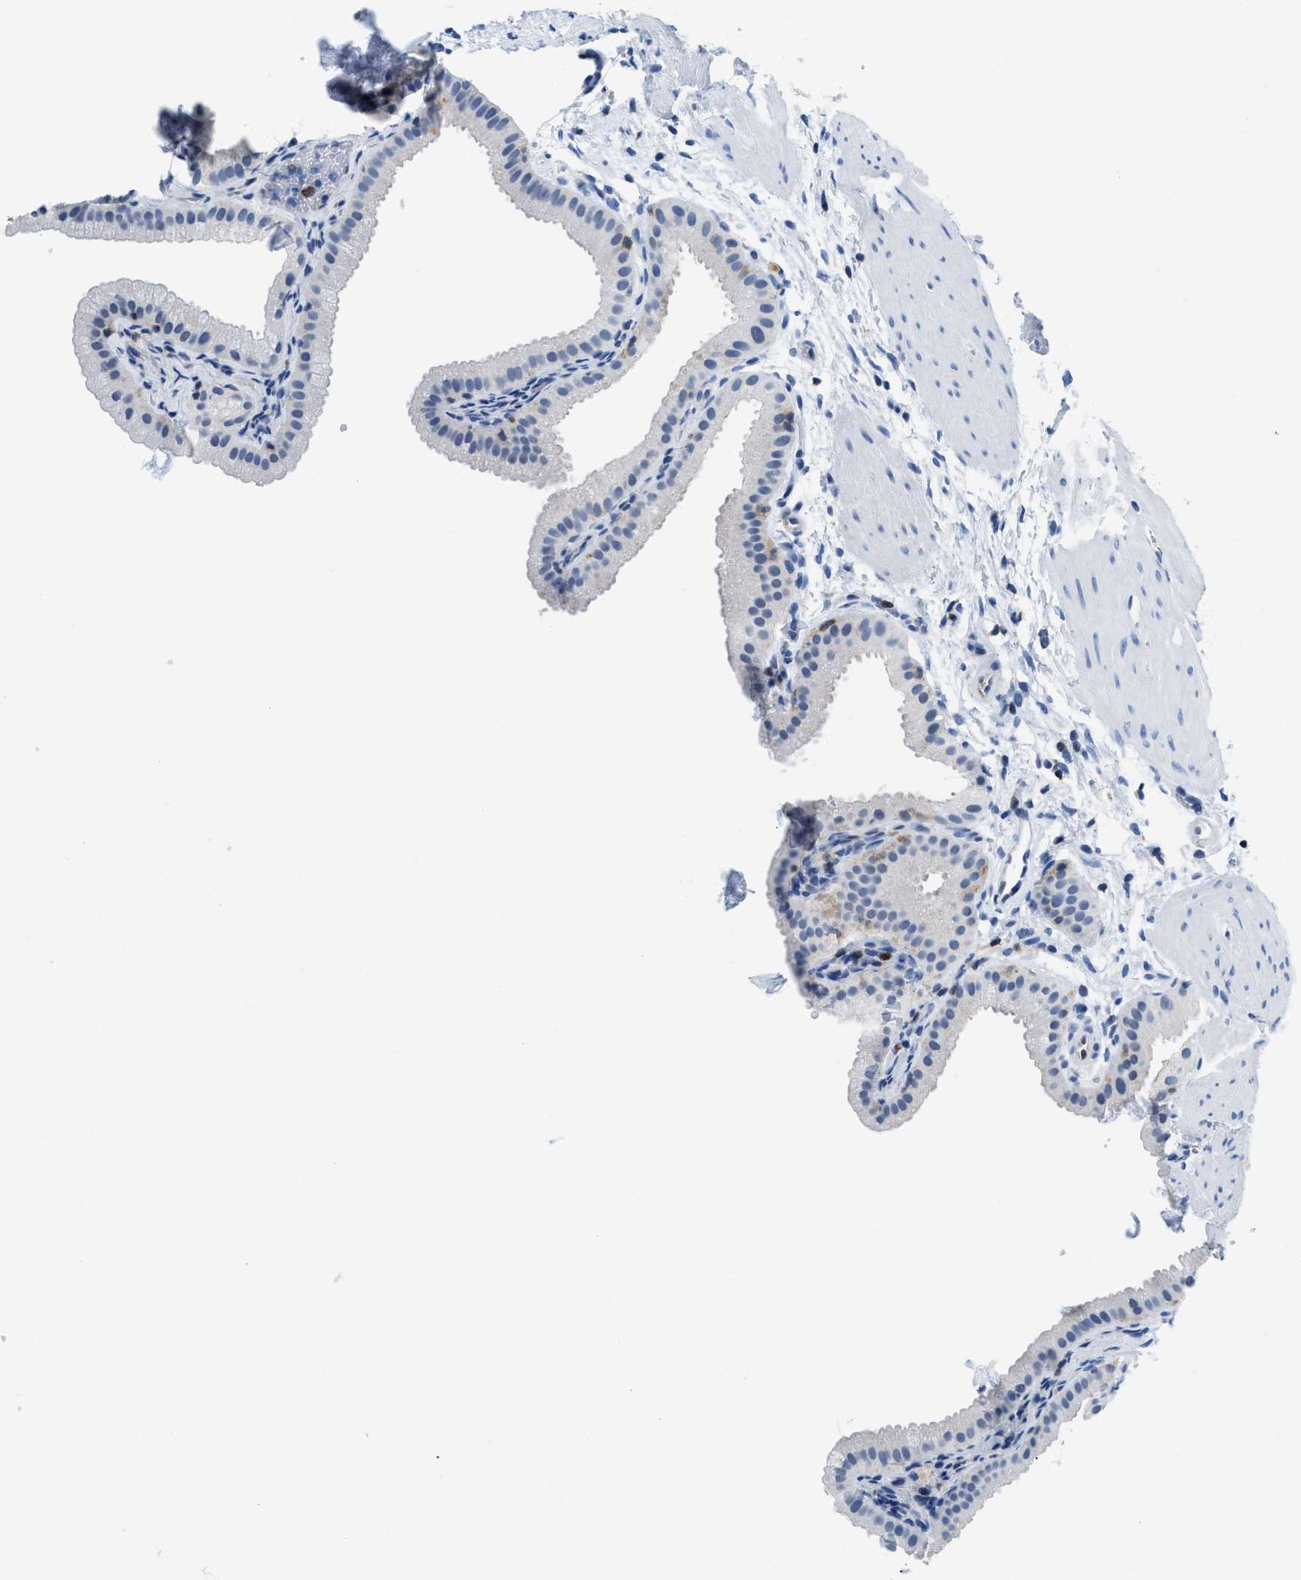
{"staining": {"intensity": "negative", "quantity": "none", "location": "none"}, "tissue": "gallbladder", "cell_type": "Glandular cells", "image_type": "normal", "snomed": [{"axis": "morphology", "description": "Normal tissue, NOS"}, {"axis": "topography", "description": "Gallbladder"}], "caption": "DAB (3,3'-diaminobenzidine) immunohistochemical staining of normal human gallbladder exhibits no significant expression in glandular cells.", "gene": "NFATC2", "patient": {"sex": "female", "age": 64}}